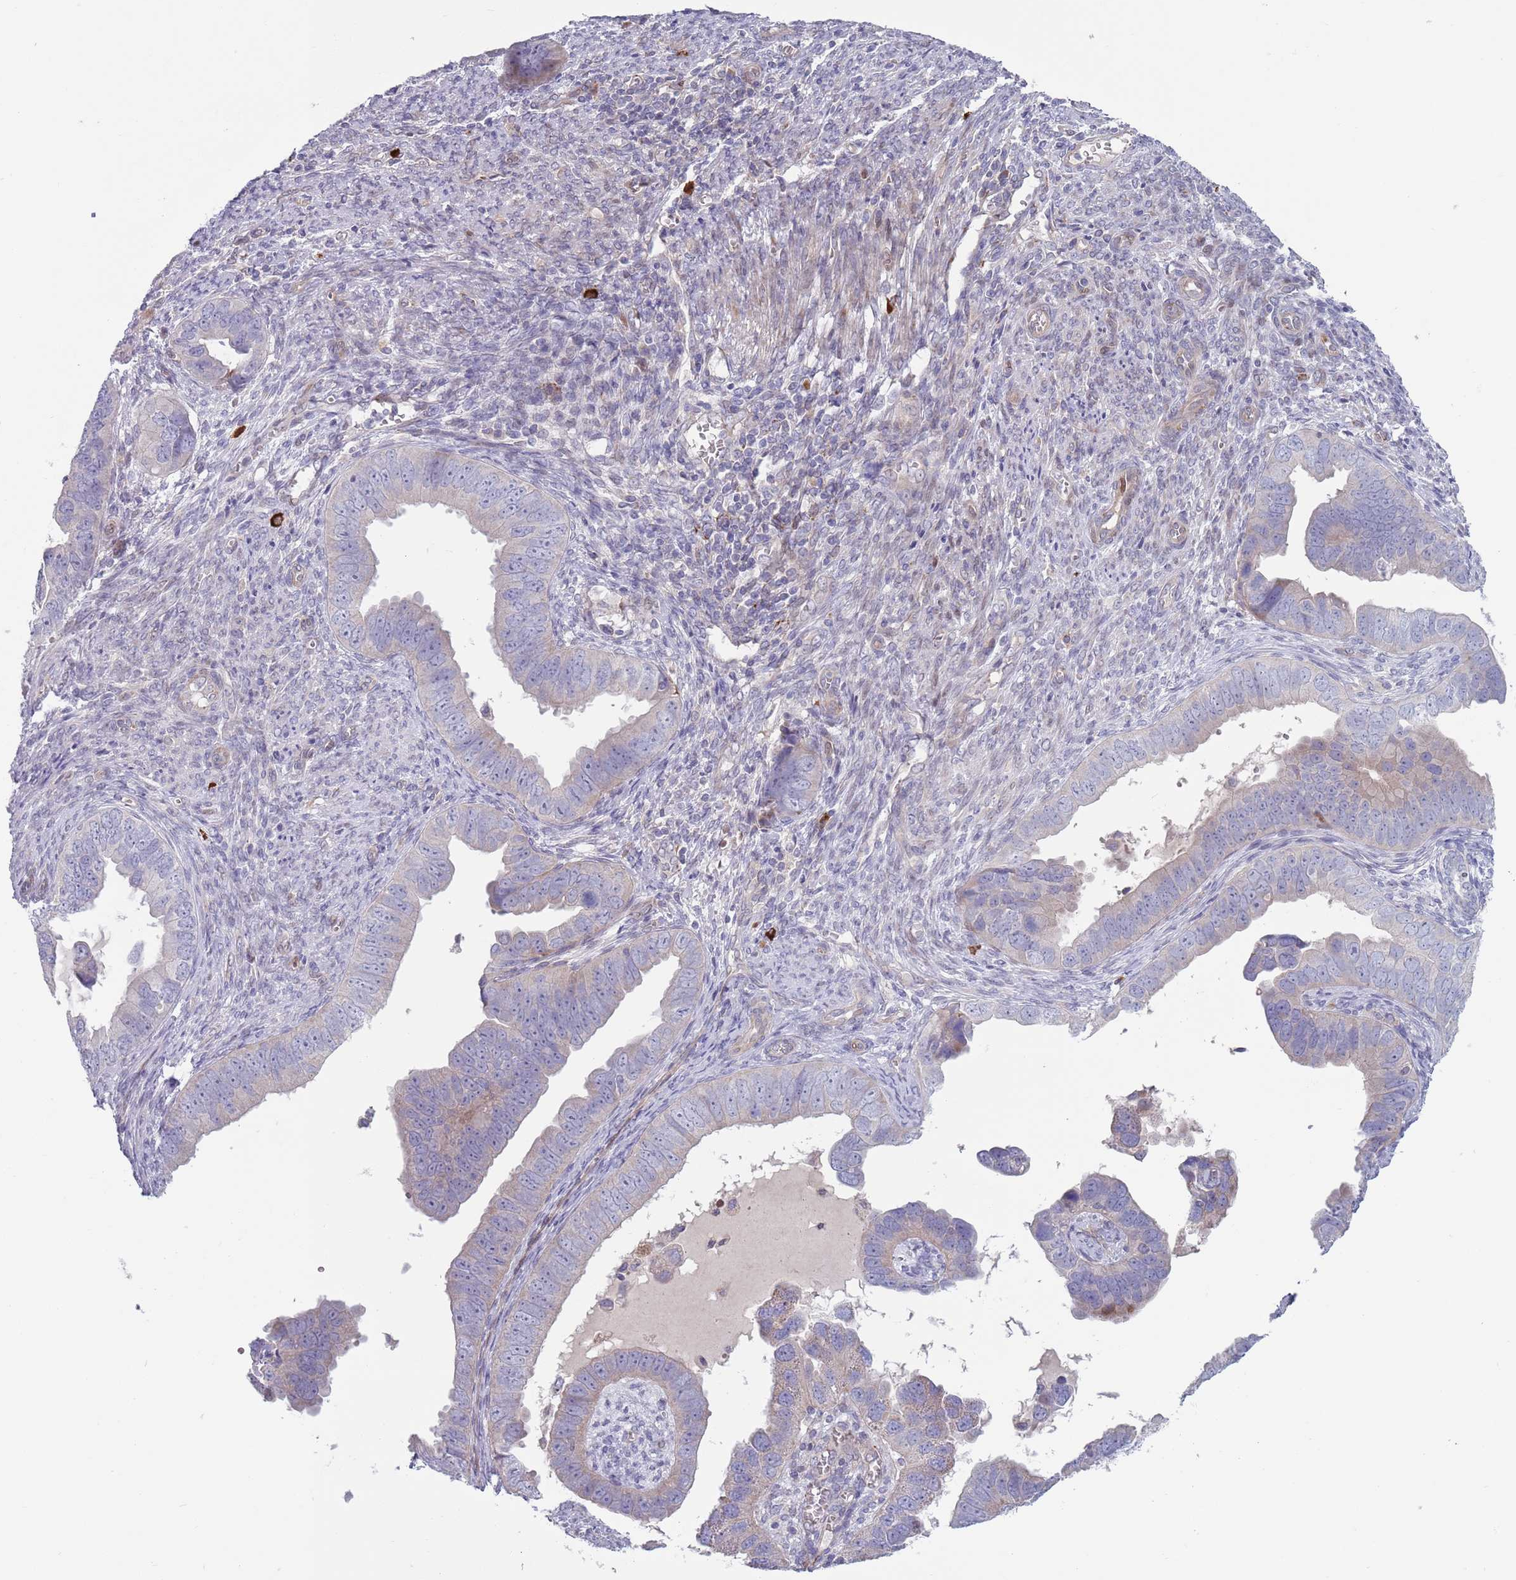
{"staining": {"intensity": "weak", "quantity": "25%-75%", "location": "cytoplasmic/membranous"}, "tissue": "endometrial cancer", "cell_type": "Tumor cells", "image_type": "cancer", "snomed": [{"axis": "morphology", "description": "Adenocarcinoma, NOS"}, {"axis": "topography", "description": "Endometrium"}], "caption": "This histopathology image exhibits endometrial adenocarcinoma stained with IHC to label a protein in brown. The cytoplasmic/membranous of tumor cells show weak positivity for the protein. Nuclei are counter-stained blue.", "gene": "TYW1", "patient": {"sex": "female", "age": 75}}